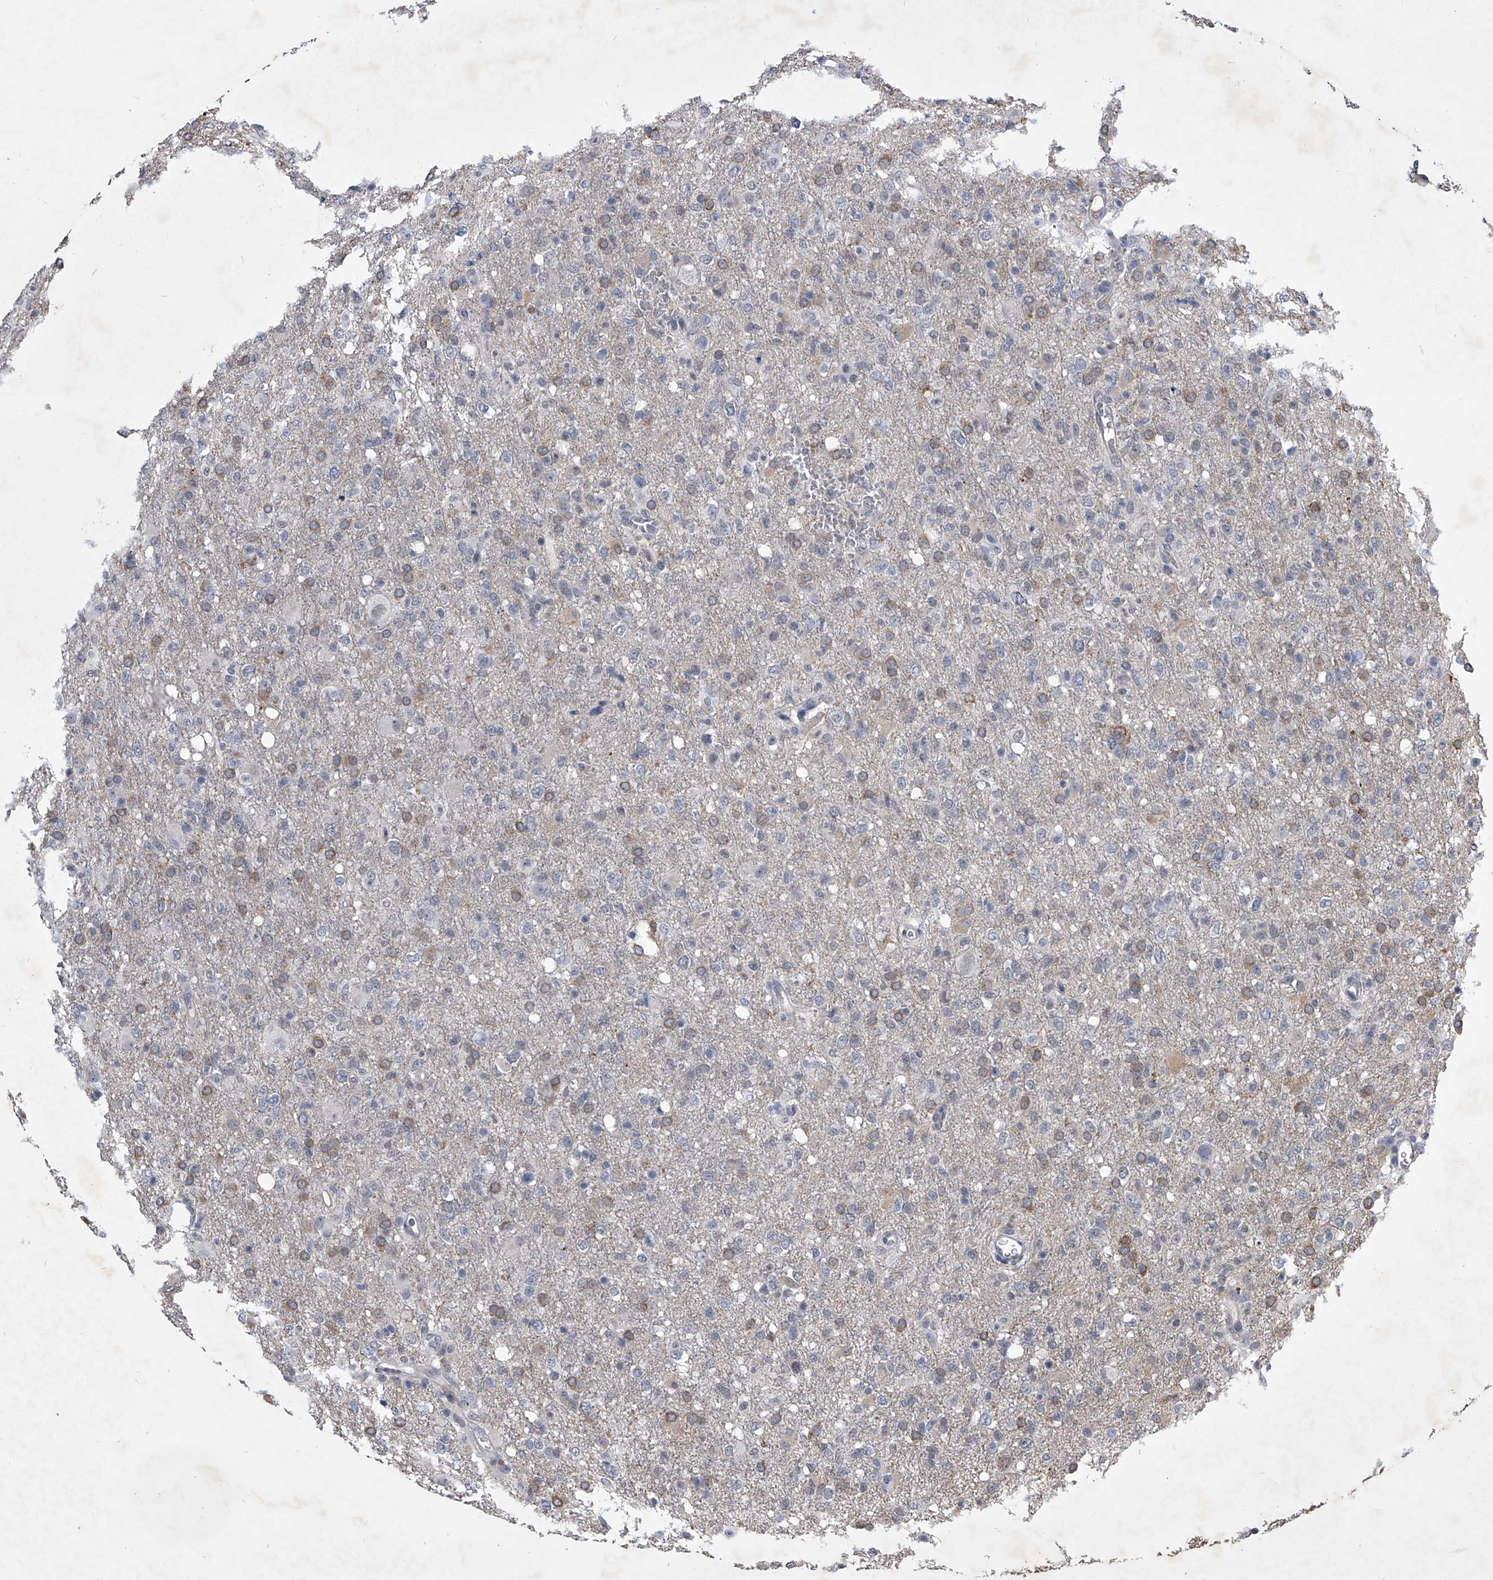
{"staining": {"intensity": "weak", "quantity": ">75%", "location": "cytoplasmic/membranous"}, "tissue": "glioma", "cell_type": "Tumor cells", "image_type": "cancer", "snomed": [{"axis": "morphology", "description": "Glioma, malignant, High grade"}, {"axis": "topography", "description": "Brain"}], "caption": "Human malignant glioma (high-grade) stained with a protein marker demonstrates weak staining in tumor cells.", "gene": "ZNF76", "patient": {"sex": "female", "age": 57}}